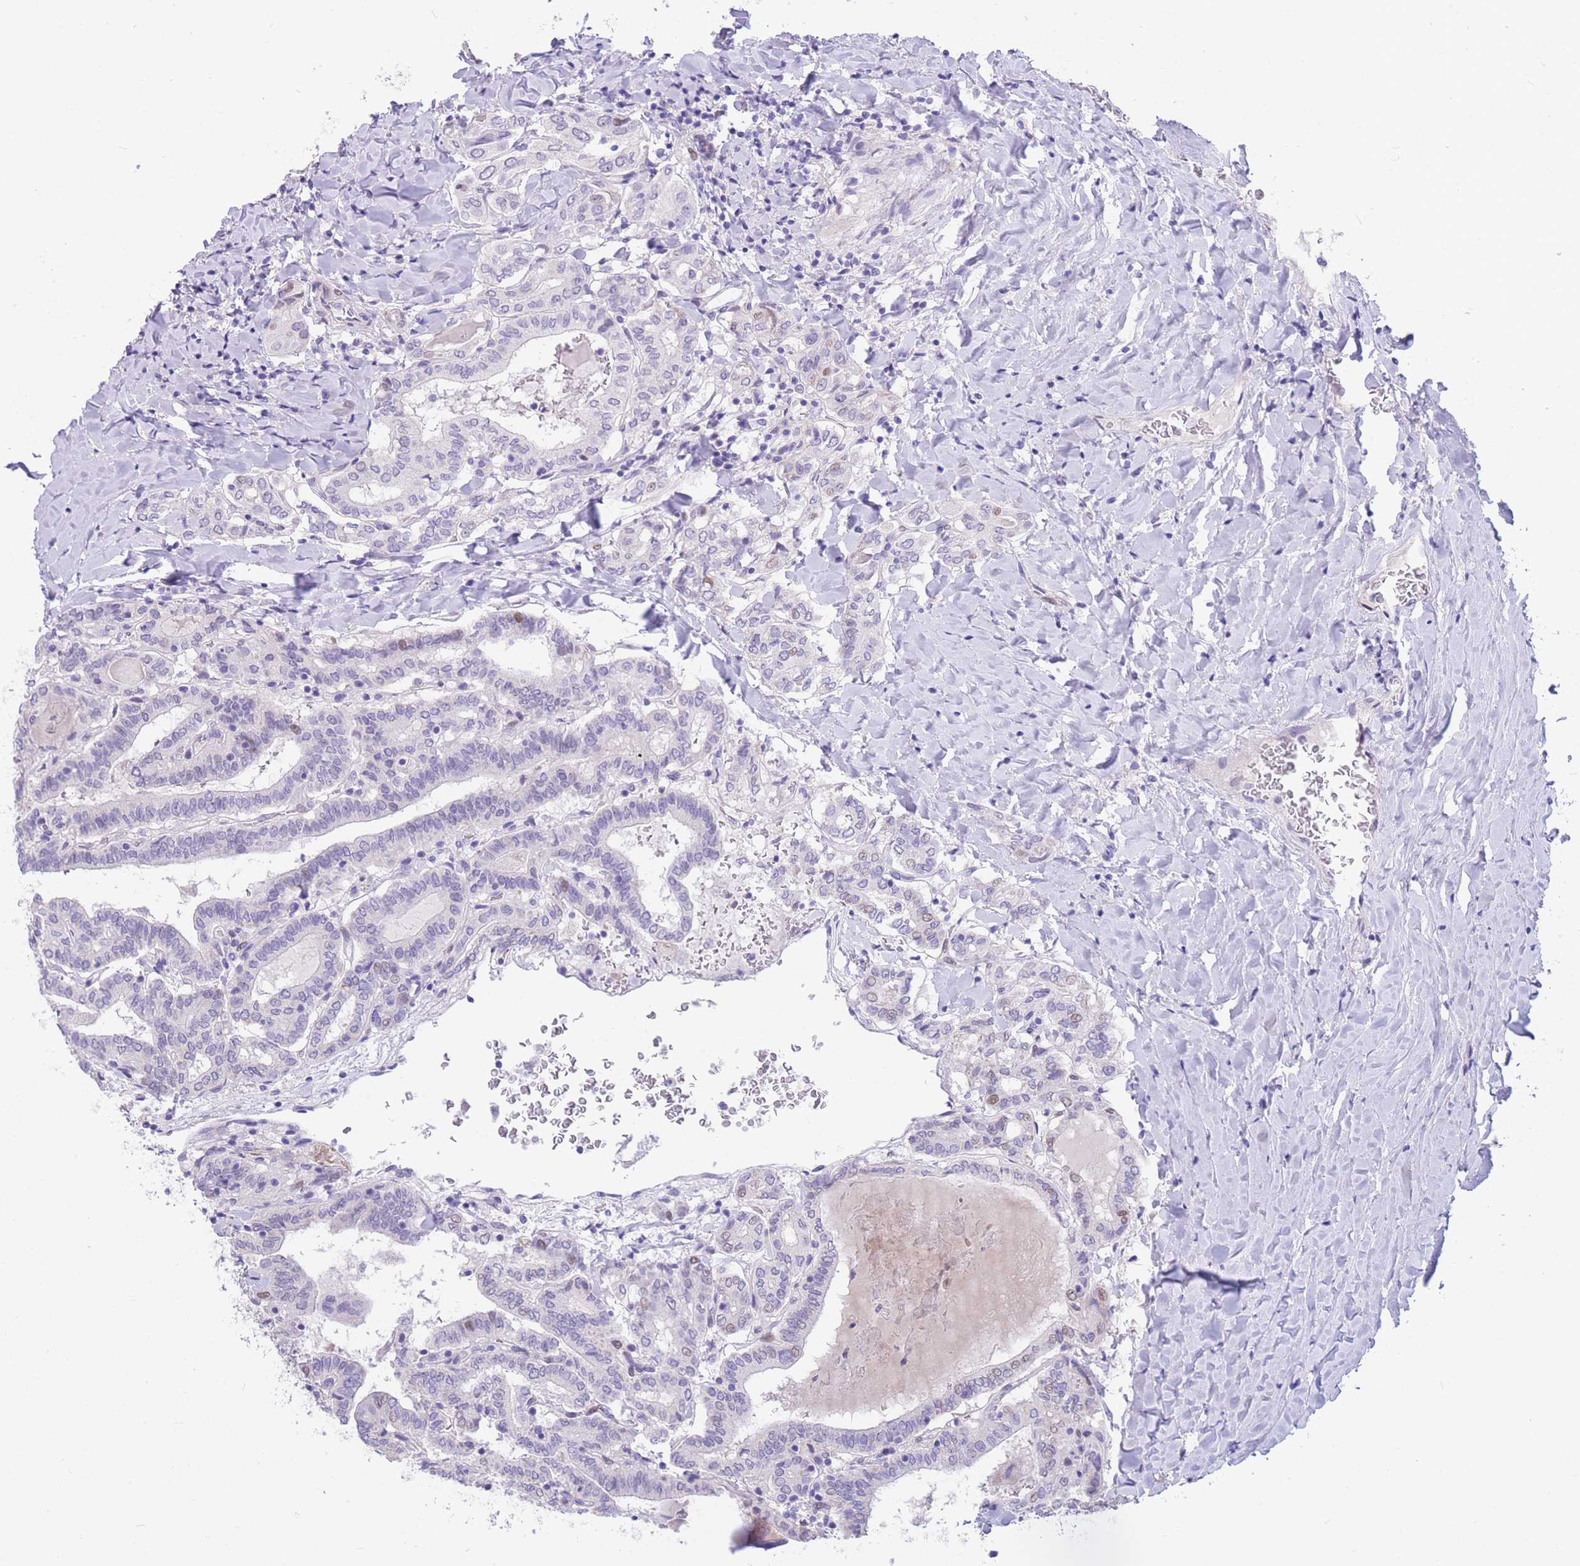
{"staining": {"intensity": "negative", "quantity": "none", "location": "none"}, "tissue": "thyroid cancer", "cell_type": "Tumor cells", "image_type": "cancer", "snomed": [{"axis": "morphology", "description": "Papillary adenocarcinoma, NOS"}, {"axis": "topography", "description": "Thyroid gland"}], "caption": "Tumor cells show no significant expression in thyroid papillary adenocarcinoma.", "gene": "SHCBP1", "patient": {"sex": "female", "age": 72}}